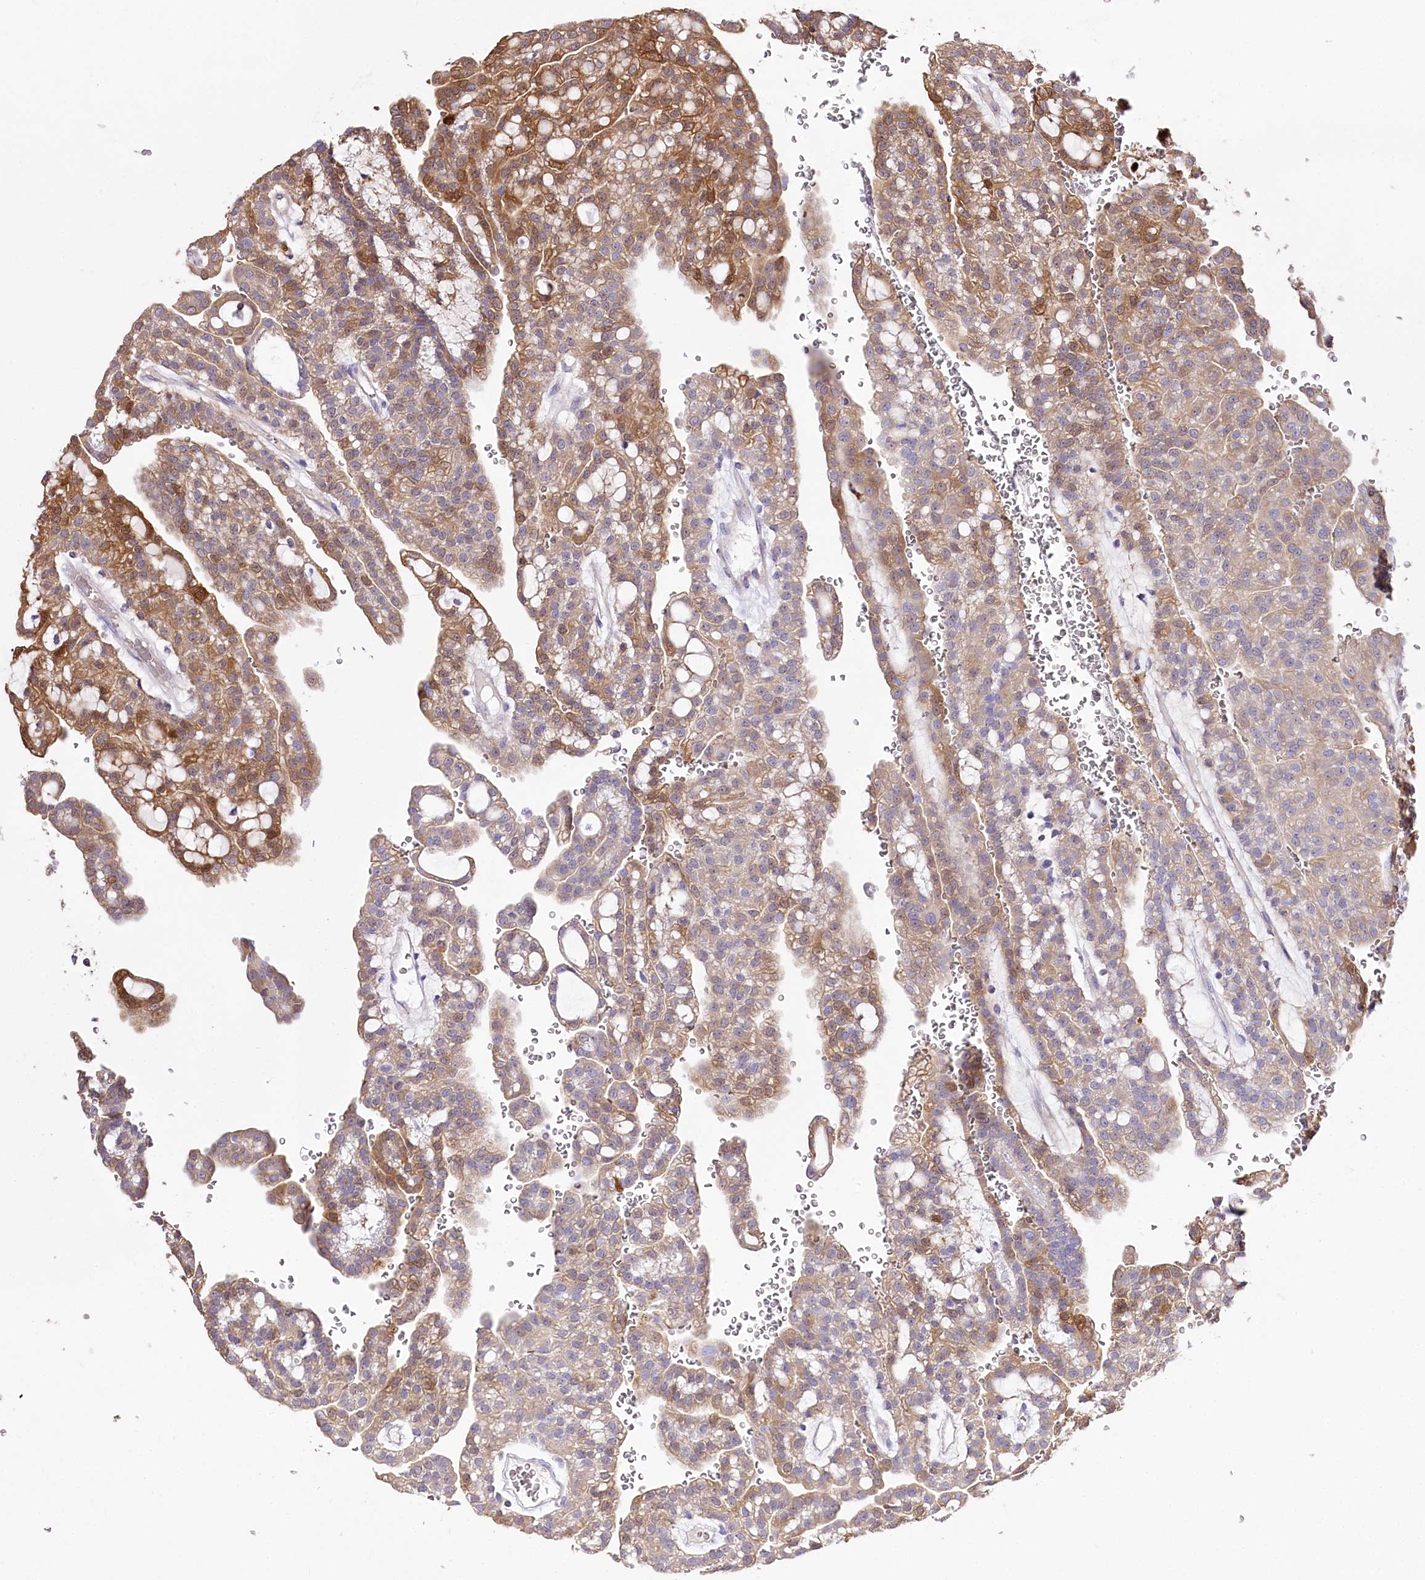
{"staining": {"intensity": "moderate", "quantity": ">75%", "location": "cytoplasmic/membranous"}, "tissue": "renal cancer", "cell_type": "Tumor cells", "image_type": "cancer", "snomed": [{"axis": "morphology", "description": "Adenocarcinoma, NOS"}, {"axis": "topography", "description": "Kidney"}], "caption": "Adenocarcinoma (renal) stained with a brown dye exhibits moderate cytoplasmic/membranous positive positivity in about >75% of tumor cells.", "gene": "PTER", "patient": {"sex": "male", "age": 63}}